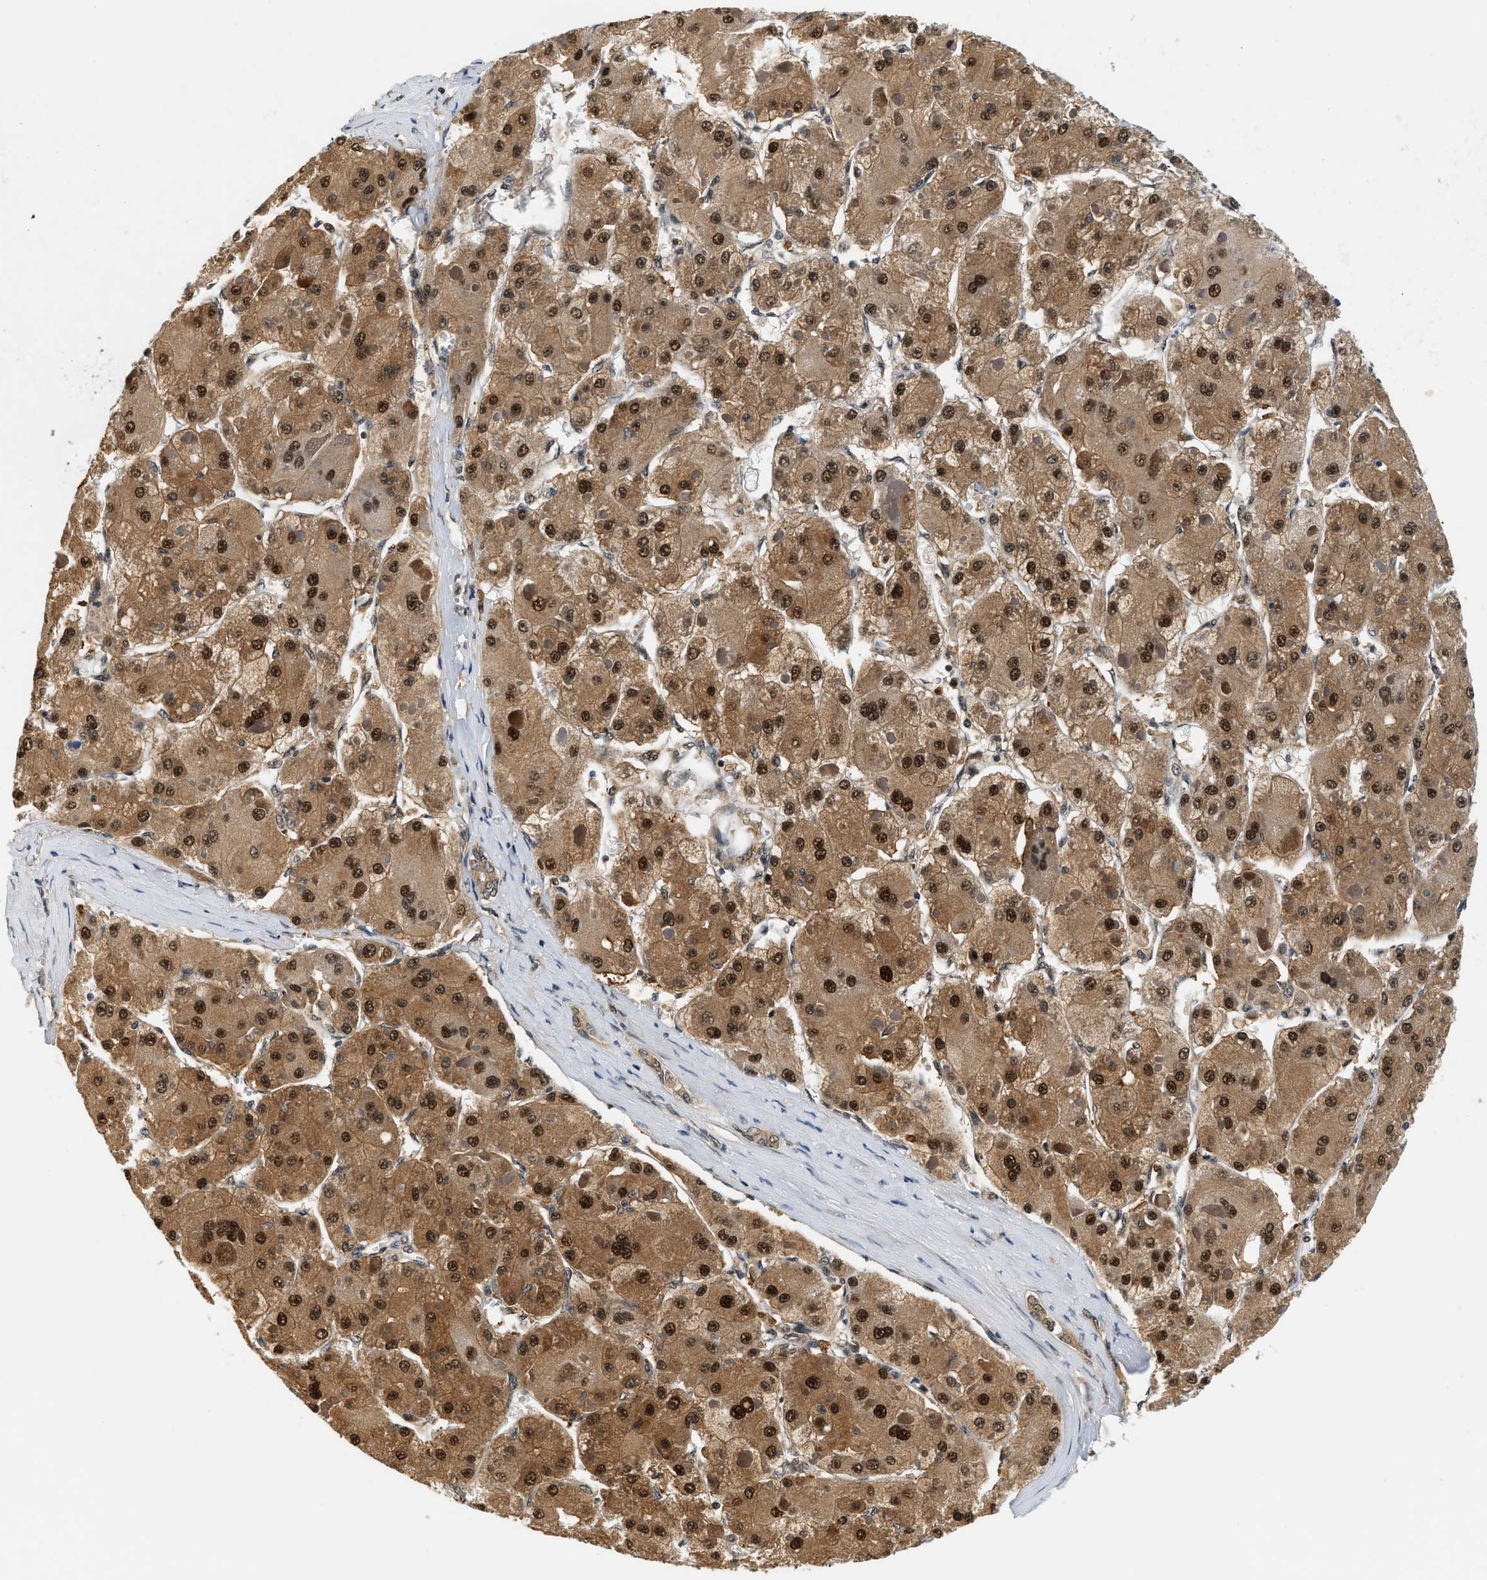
{"staining": {"intensity": "moderate", "quantity": ">75%", "location": "cytoplasmic/membranous,nuclear"}, "tissue": "liver cancer", "cell_type": "Tumor cells", "image_type": "cancer", "snomed": [{"axis": "morphology", "description": "Carcinoma, Hepatocellular, NOS"}, {"axis": "topography", "description": "Liver"}], "caption": "High-power microscopy captured an immunohistochemistry (IHC) image of liver hepatocellular carcinoma, revealing moderate cytoplasmic/membranous and nuclear expression in about >75% of tumor cells. (Stains: DAB in brown, nuclei in blue, Microscopy: brightfield microscopy at high magnification).", "gene": "PSMD3", "patient": {"sex": "female", "age": 73}}